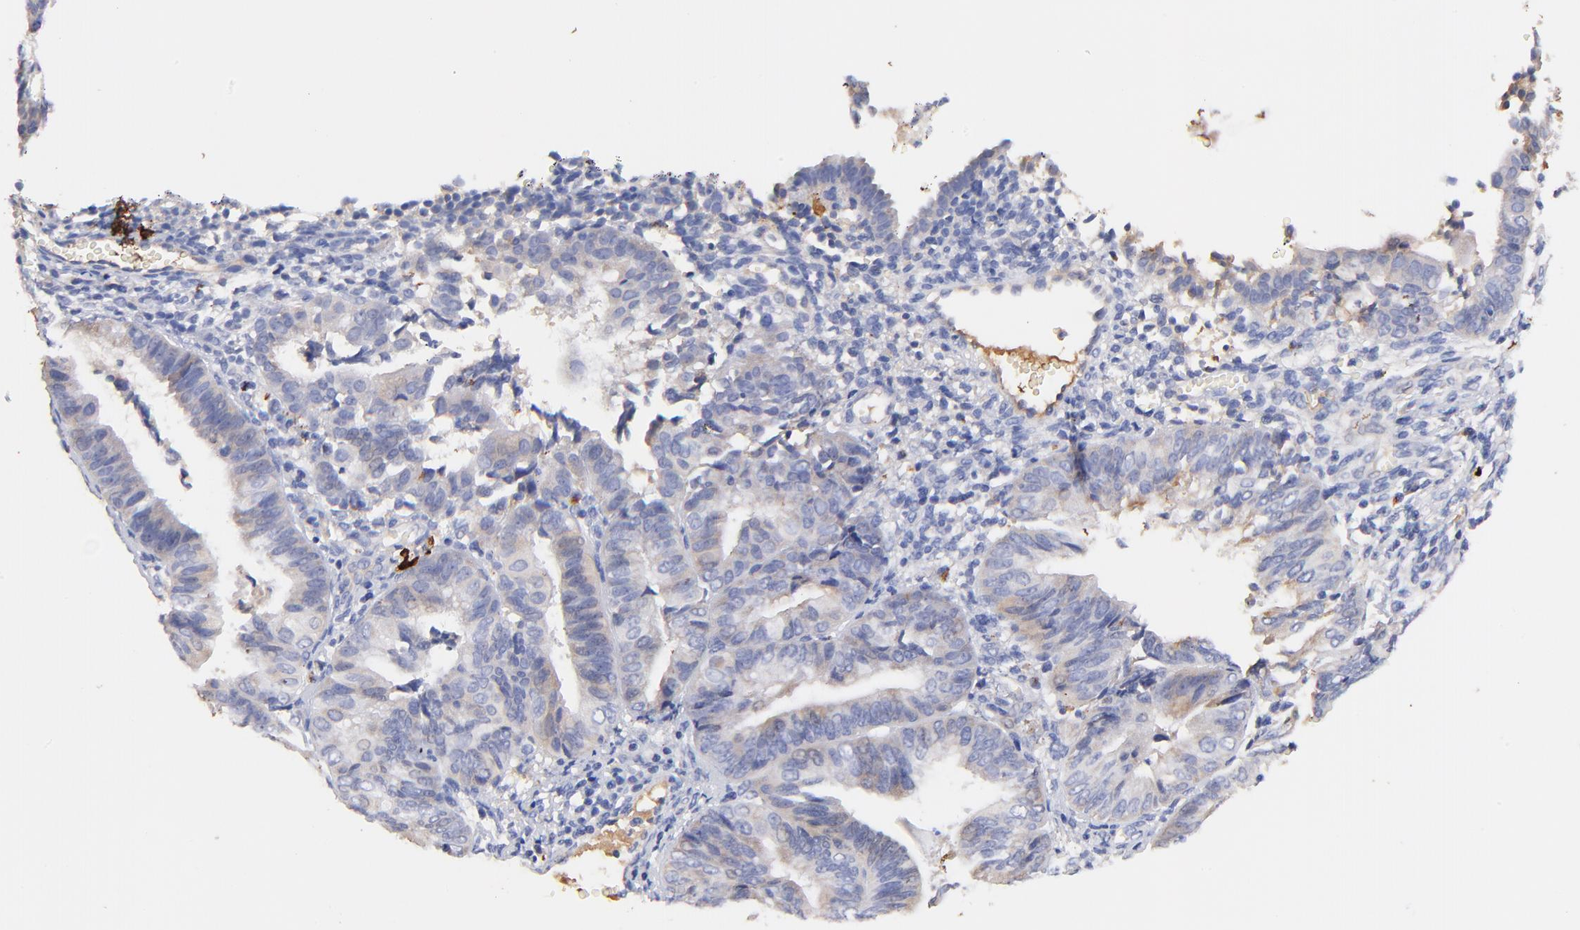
{"staining": {"intensity": "weak", "quantity": "<25%", "location": "cytoplasmic/membranous,nuclear"}, "tissue": "endometrial cancer", "cell_type": "Tumor cells", "image_type": "cancer", "snomed": [{"axis": "morphology", "description": "Adenocarcinoma, NOS"}, {"axis": "topography", "description": "Endometrium"}], "caption": "An image of human adenocarcinoma (endometrial) is negative for staining in tumor cells.", "gene": "IGLV7-43", "patient": {"sex": "female", "age": 63}}